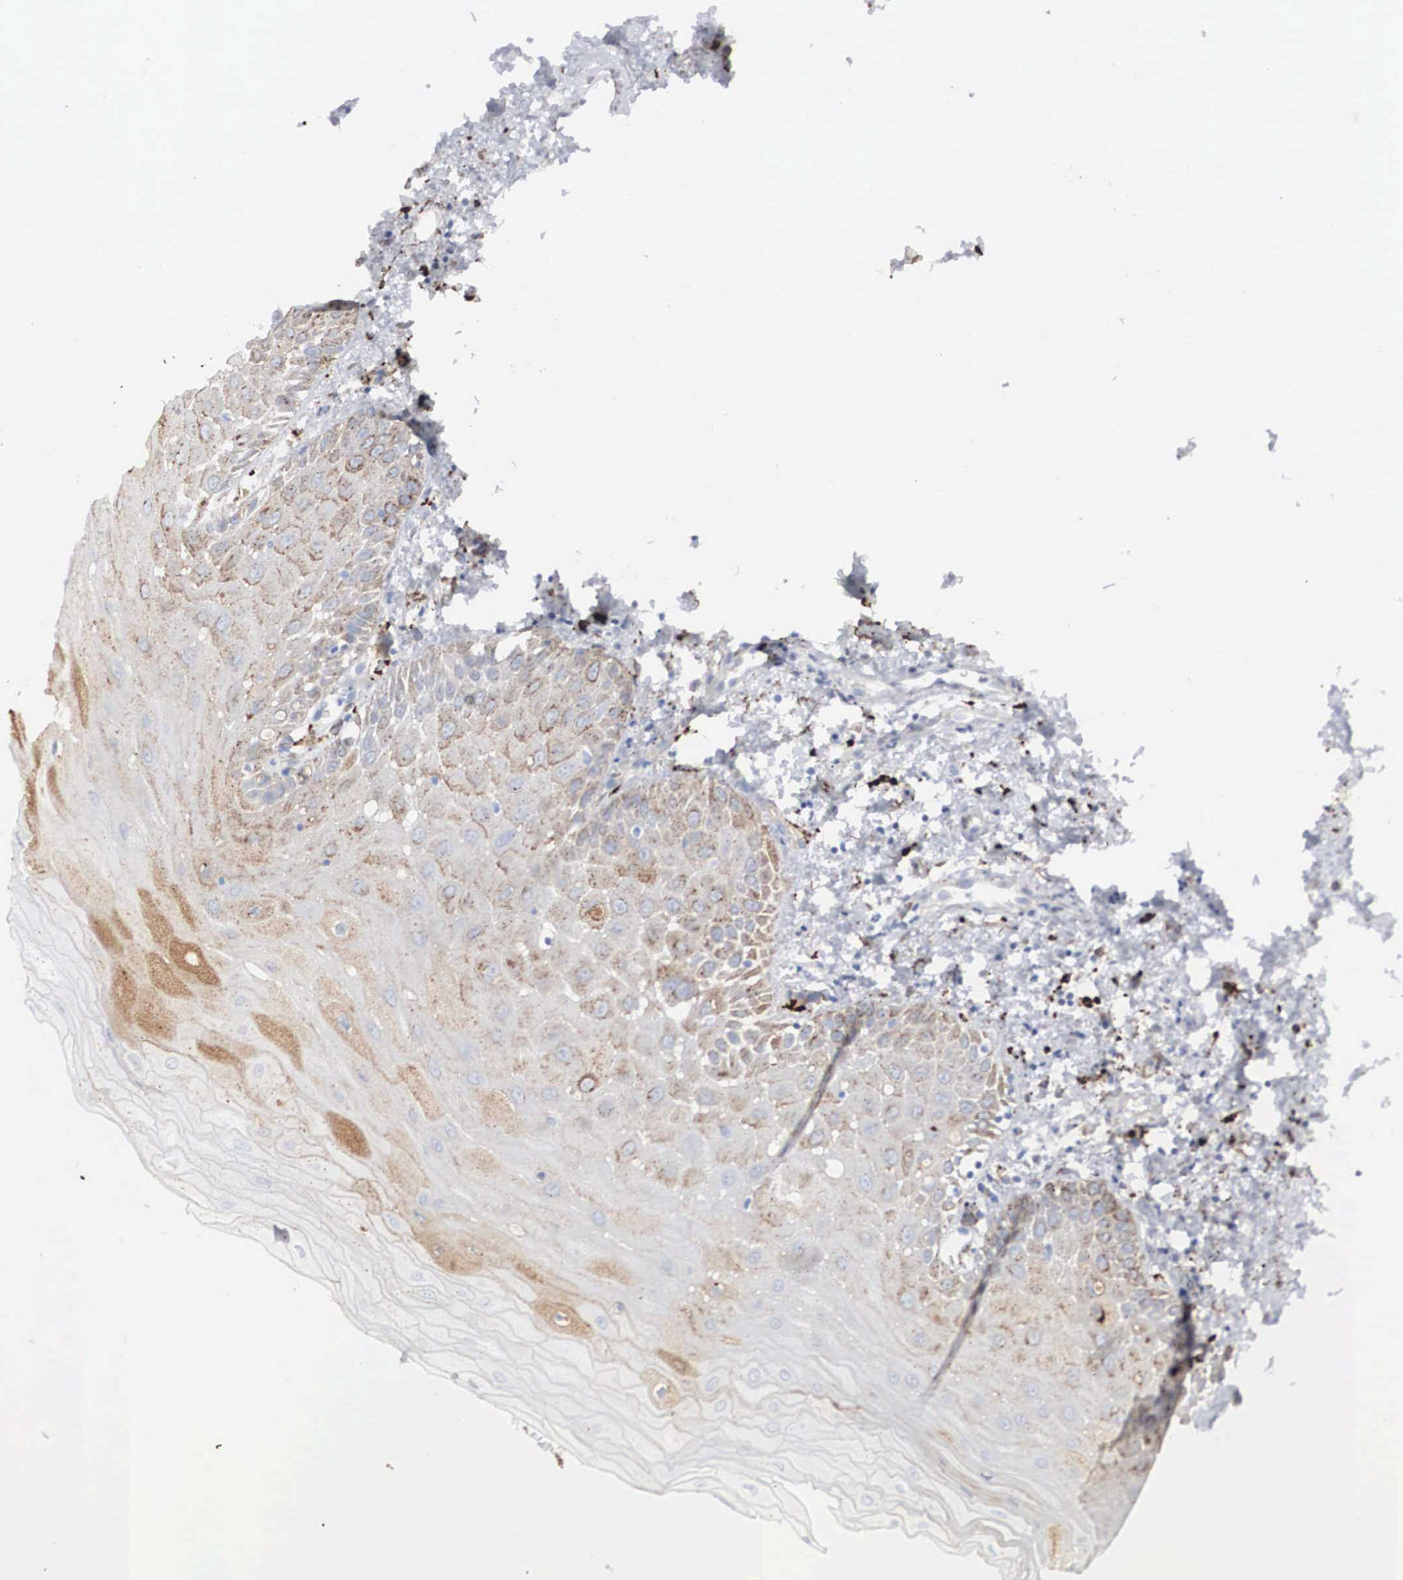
{"staining": {"intensity": "moderate", "quantity": ">75%", "location": "cytoplasmic/membranous"}, "tissue": "oral mucosa", "cell_type": "Squamous epithelial cells", "image_type": "normal", "snomed": [{"axis": "morphology", "description": "Normal tissue, NOS"}, {"axis": "topography", "description": "Oral tissue"}], "caption": "Protein positivity by immunohistochemistry (IHC) reveals moderate cytoplasmic/membranous staining in about >75% of squamous epithelial cells in normal oral mucosa.", "gene": "LGALS3BP", "patient": {"sex": "male", "age": 54}}